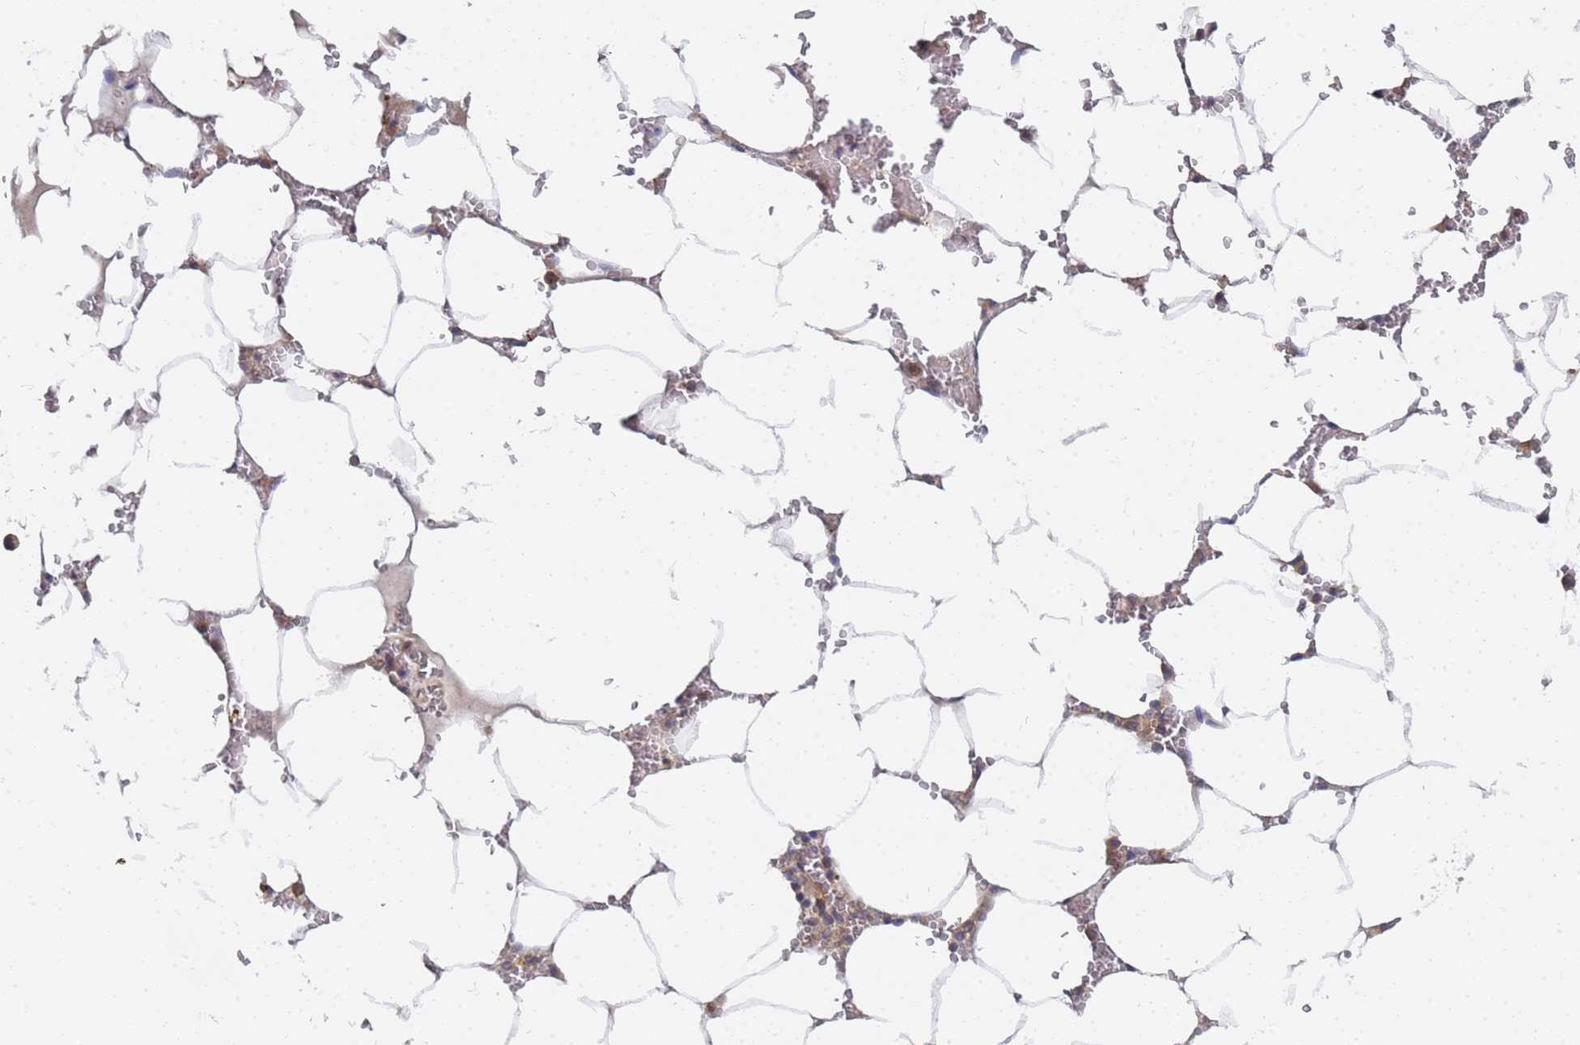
{"staining": {"intensity": "moderate", "quantity": "<25%", "location": "cytoplasmic/membranous"}, "tissue": "bone marrow", "cell_type": "Hematopoietic cells", "image_type": "normal", "snomed": [{"axis": "morphology", "description": "Normal tissue, NOS"}, {"axis": "topography", "description": "Bone marrow"}], "caption": "Immunohistochemistry staining of unremarkable bone marrow, which exhibits low levels of moderate cytoplasmic/membranous expression in approximately <25% of hematopoietic cells indicating moderate cytoplasmic/membranous protein expression. The staining was performed using DAB (3,3'-diaminobenzidine) (brown) for protein detection and nuclei were counterstained in hematoxylin (blue).", "gene": "ALS2CL", "patient": {"sex": "male", "age": 70}}